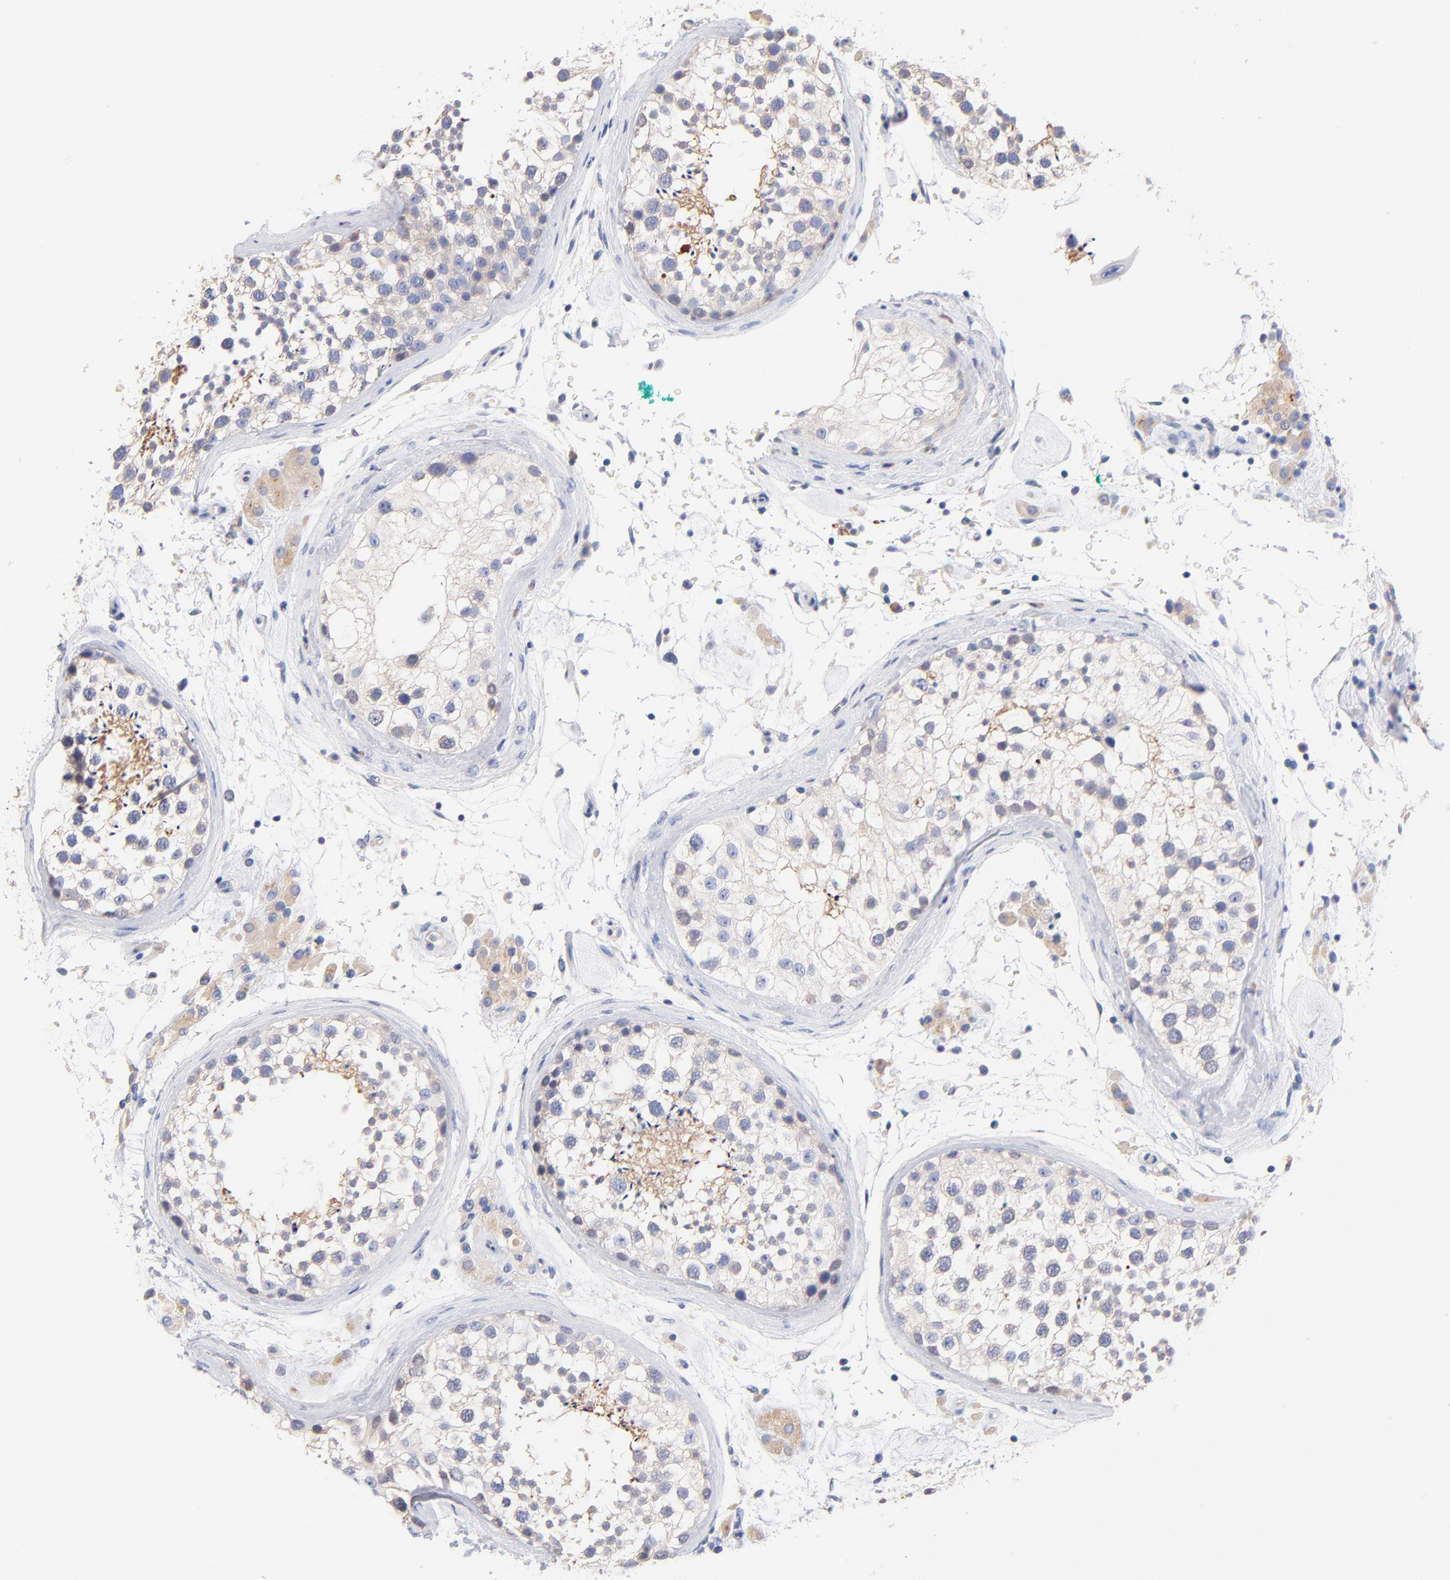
{"staining": {"intensity": "negative", "quantity": "none", "location": "none"}, "tissue": "testis", "cell_type": "Cells in seminiferous ducts", "image_type": "normal", "snomed": [{"axis": "morphology", "description": "Normal tissue, NOS"}, {"axis": "topography", "description": "Testis"}], "caption": "Image shows no protein staining in cells in seminiferous ducts of benign testis.", "gene": "TNFRSF13C", "patient": {"sex": "male", "age": 46}}